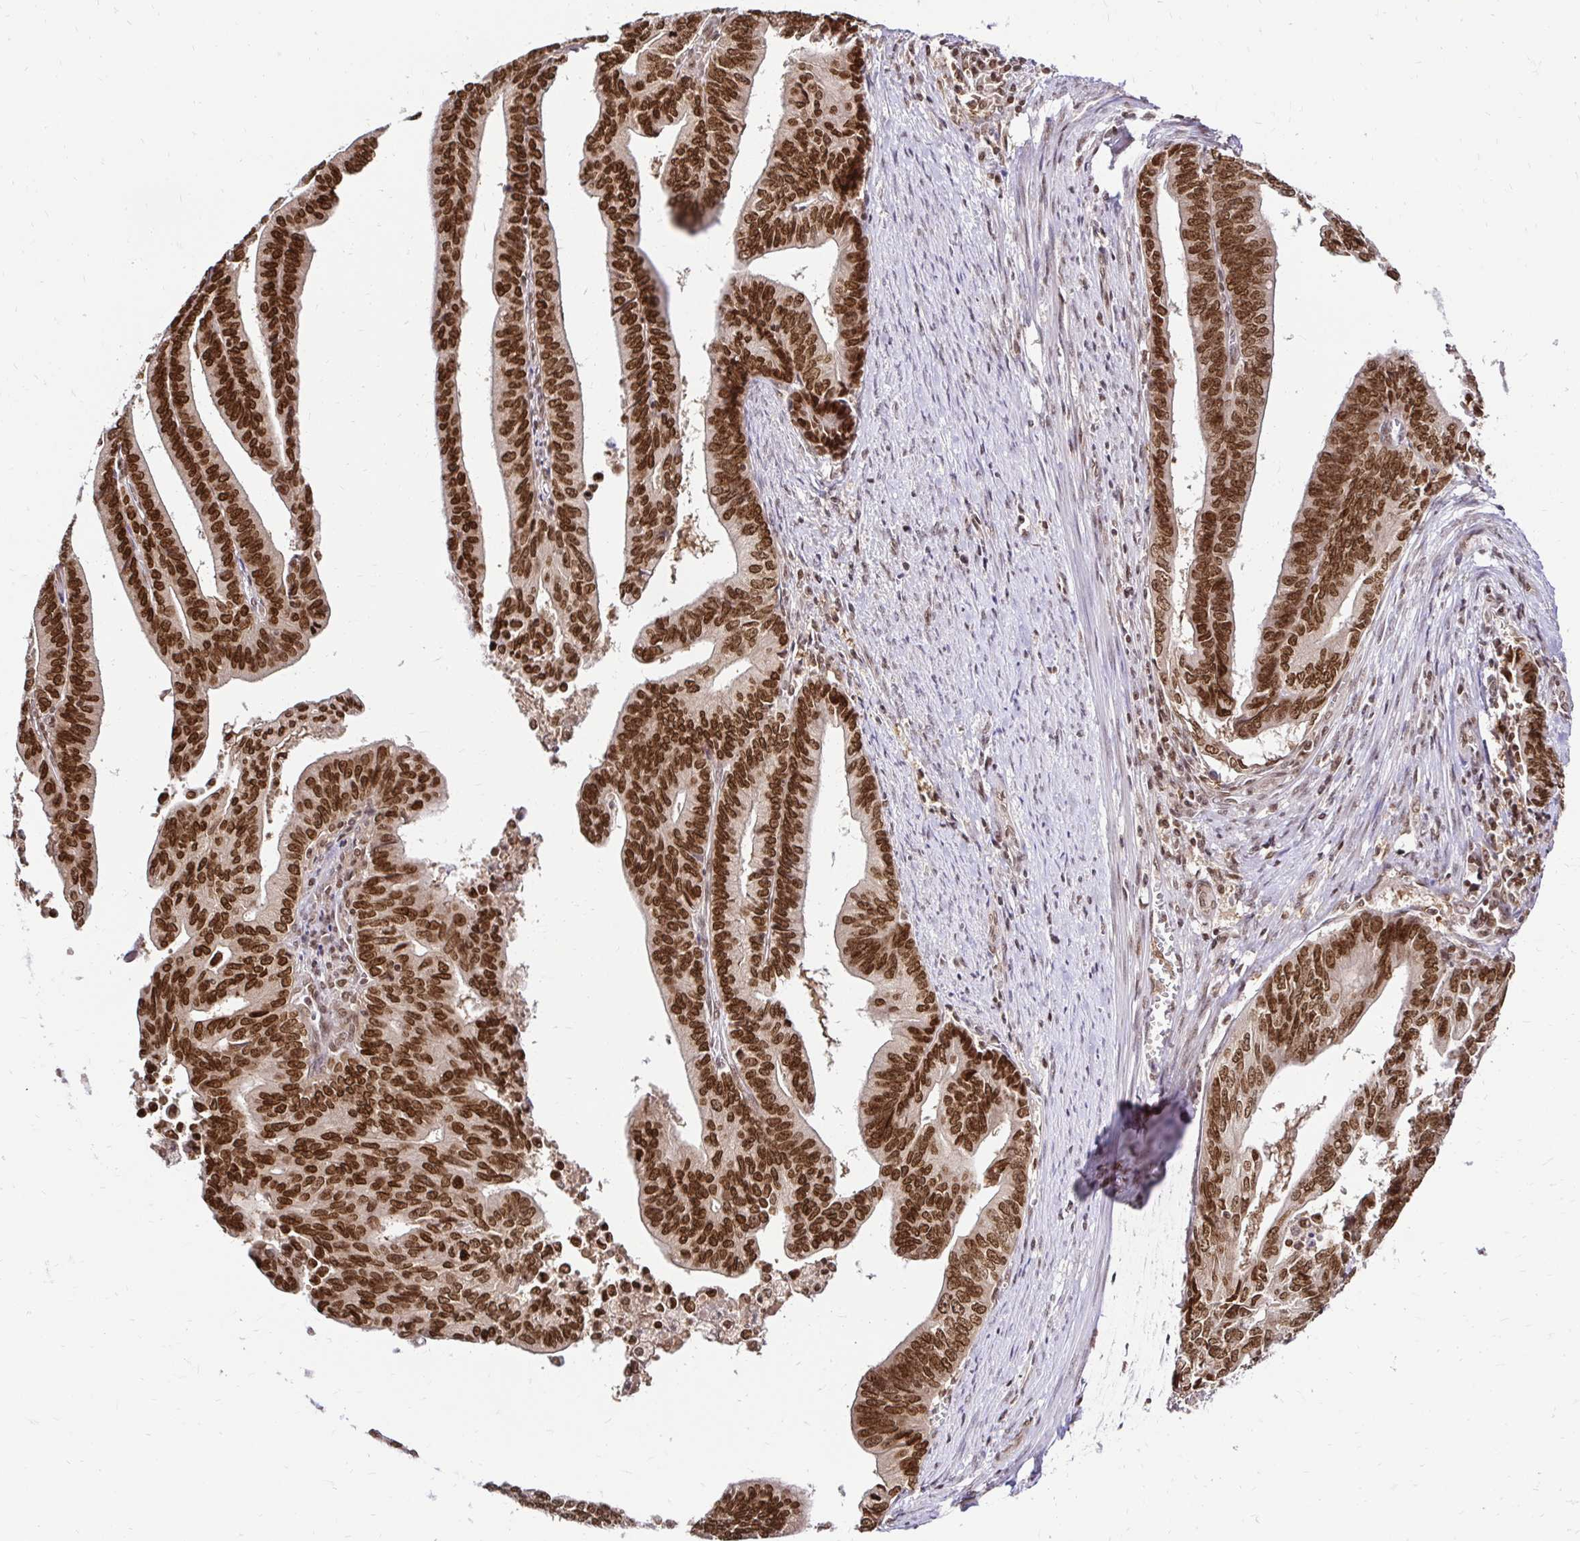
{"staining": {"intensity": "strong", "quantity": ">75%", "location": "nuclear"}, "tissue": "endometrial cancer", "cell_type": "Tumor cells", "image_type": "cancer", "snomed": [{"axis": "morphology", "description": "Adenocarcinoma, NOS"}, {"axis": "topography", "description": "Endometrium"}], "caption": "An image showing strong nuclear positivity in approximately >75% of tumor cells in endometrial cancer (adenocarcinoma), as visualized by brown immunohistochemical staining.", "gene": "GLYR1", "patient": {"sex": "female", "age": 65}}